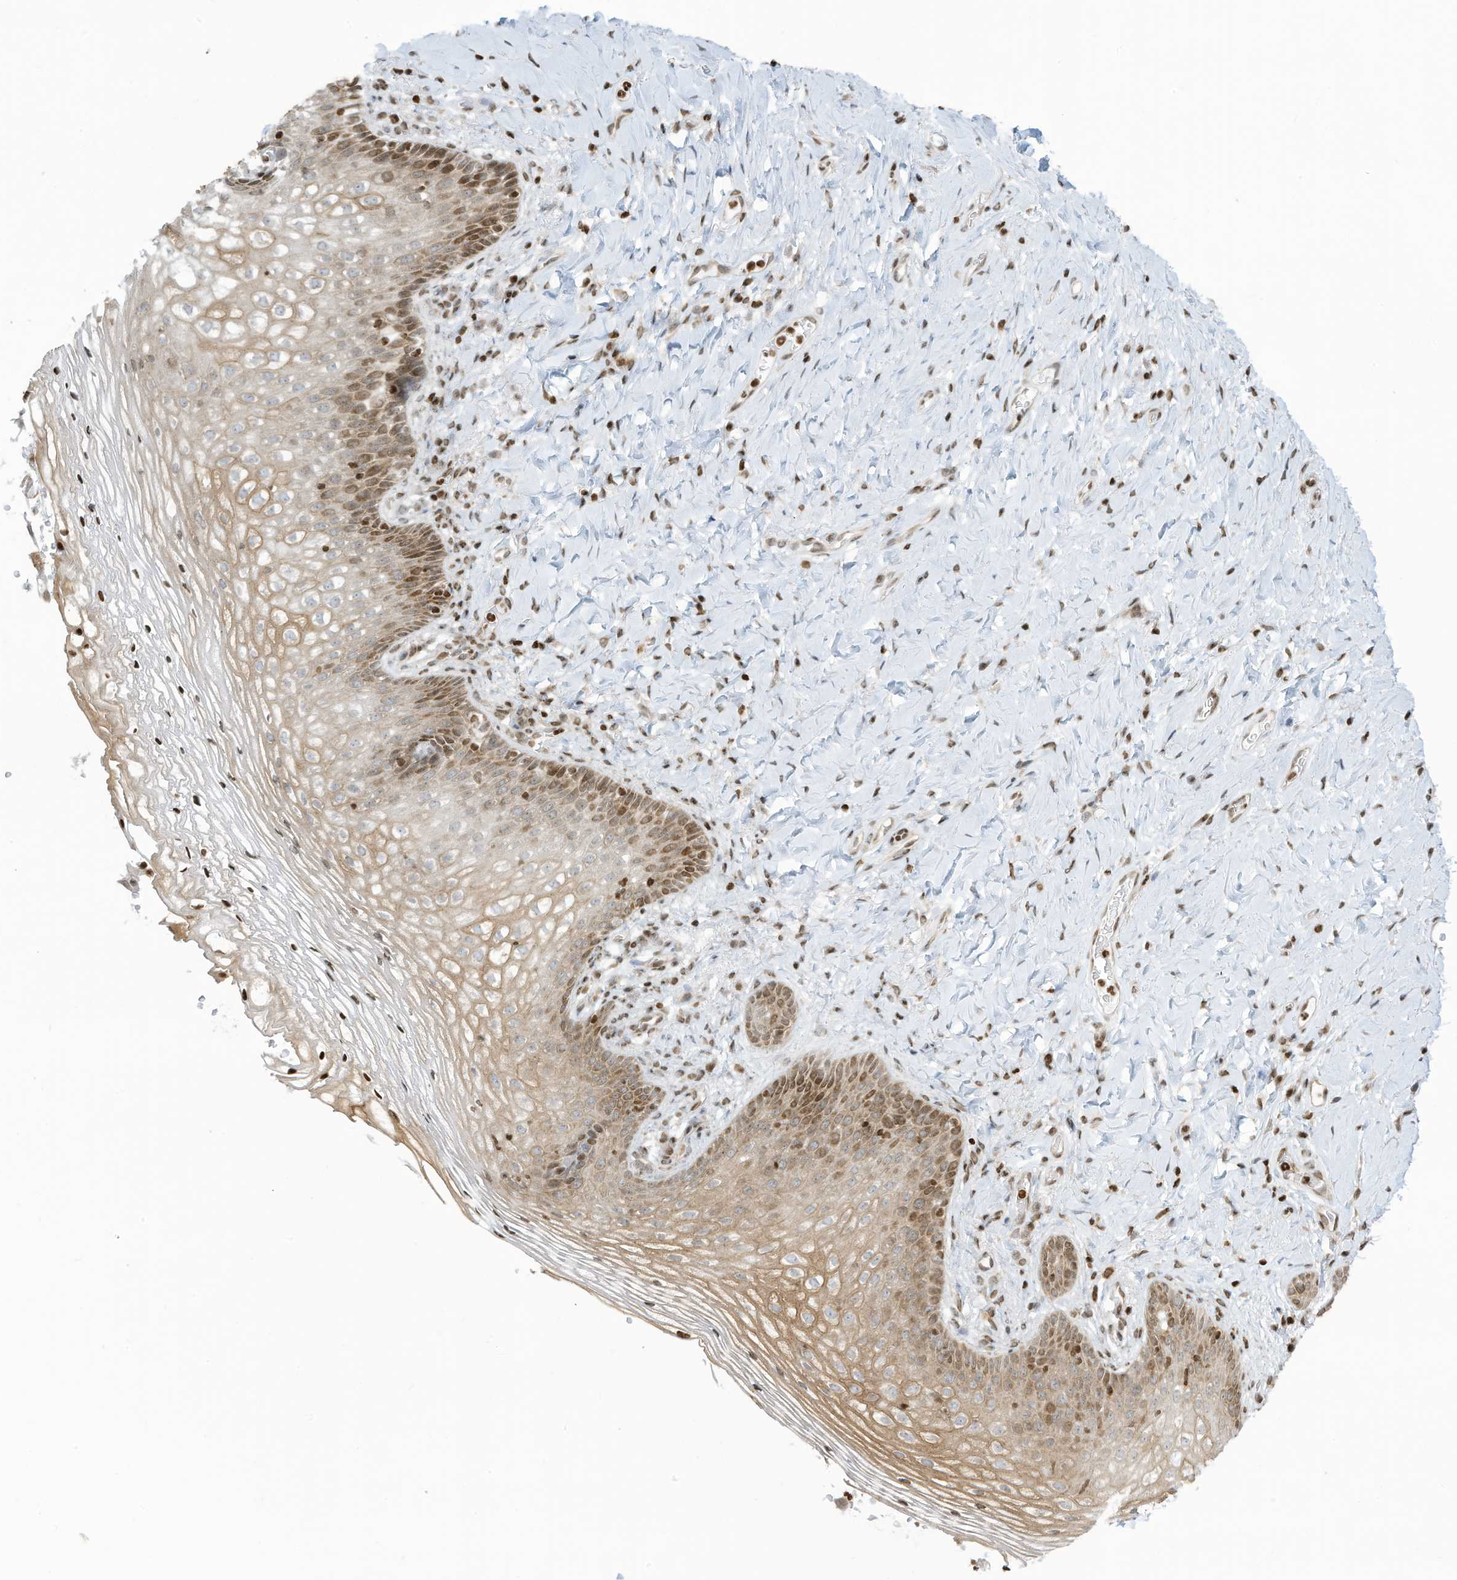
{"staining": {"intensity": "moderate", "quantity": ">75%", "location": "cytoplasmic/membranous,nuclear"}, "tissue": "vagina", "cell_type": "Squamous epithelial cells", "image_type": "normal", "snomed": [{"axis": "morphology", "description": "Normal tissue, NOS"}, {"axis": "topography", "description": "Vagina"}], "caption": "This photomicrograph displays immunohistochemistry staining of normal vagina, with medium moderate cytoplasmic/membranous,nuclear positivity in approximately >75% of squamous epithelial cells.", "gene": "ADI1", "patient": {"sex": "female", "age": 60}}